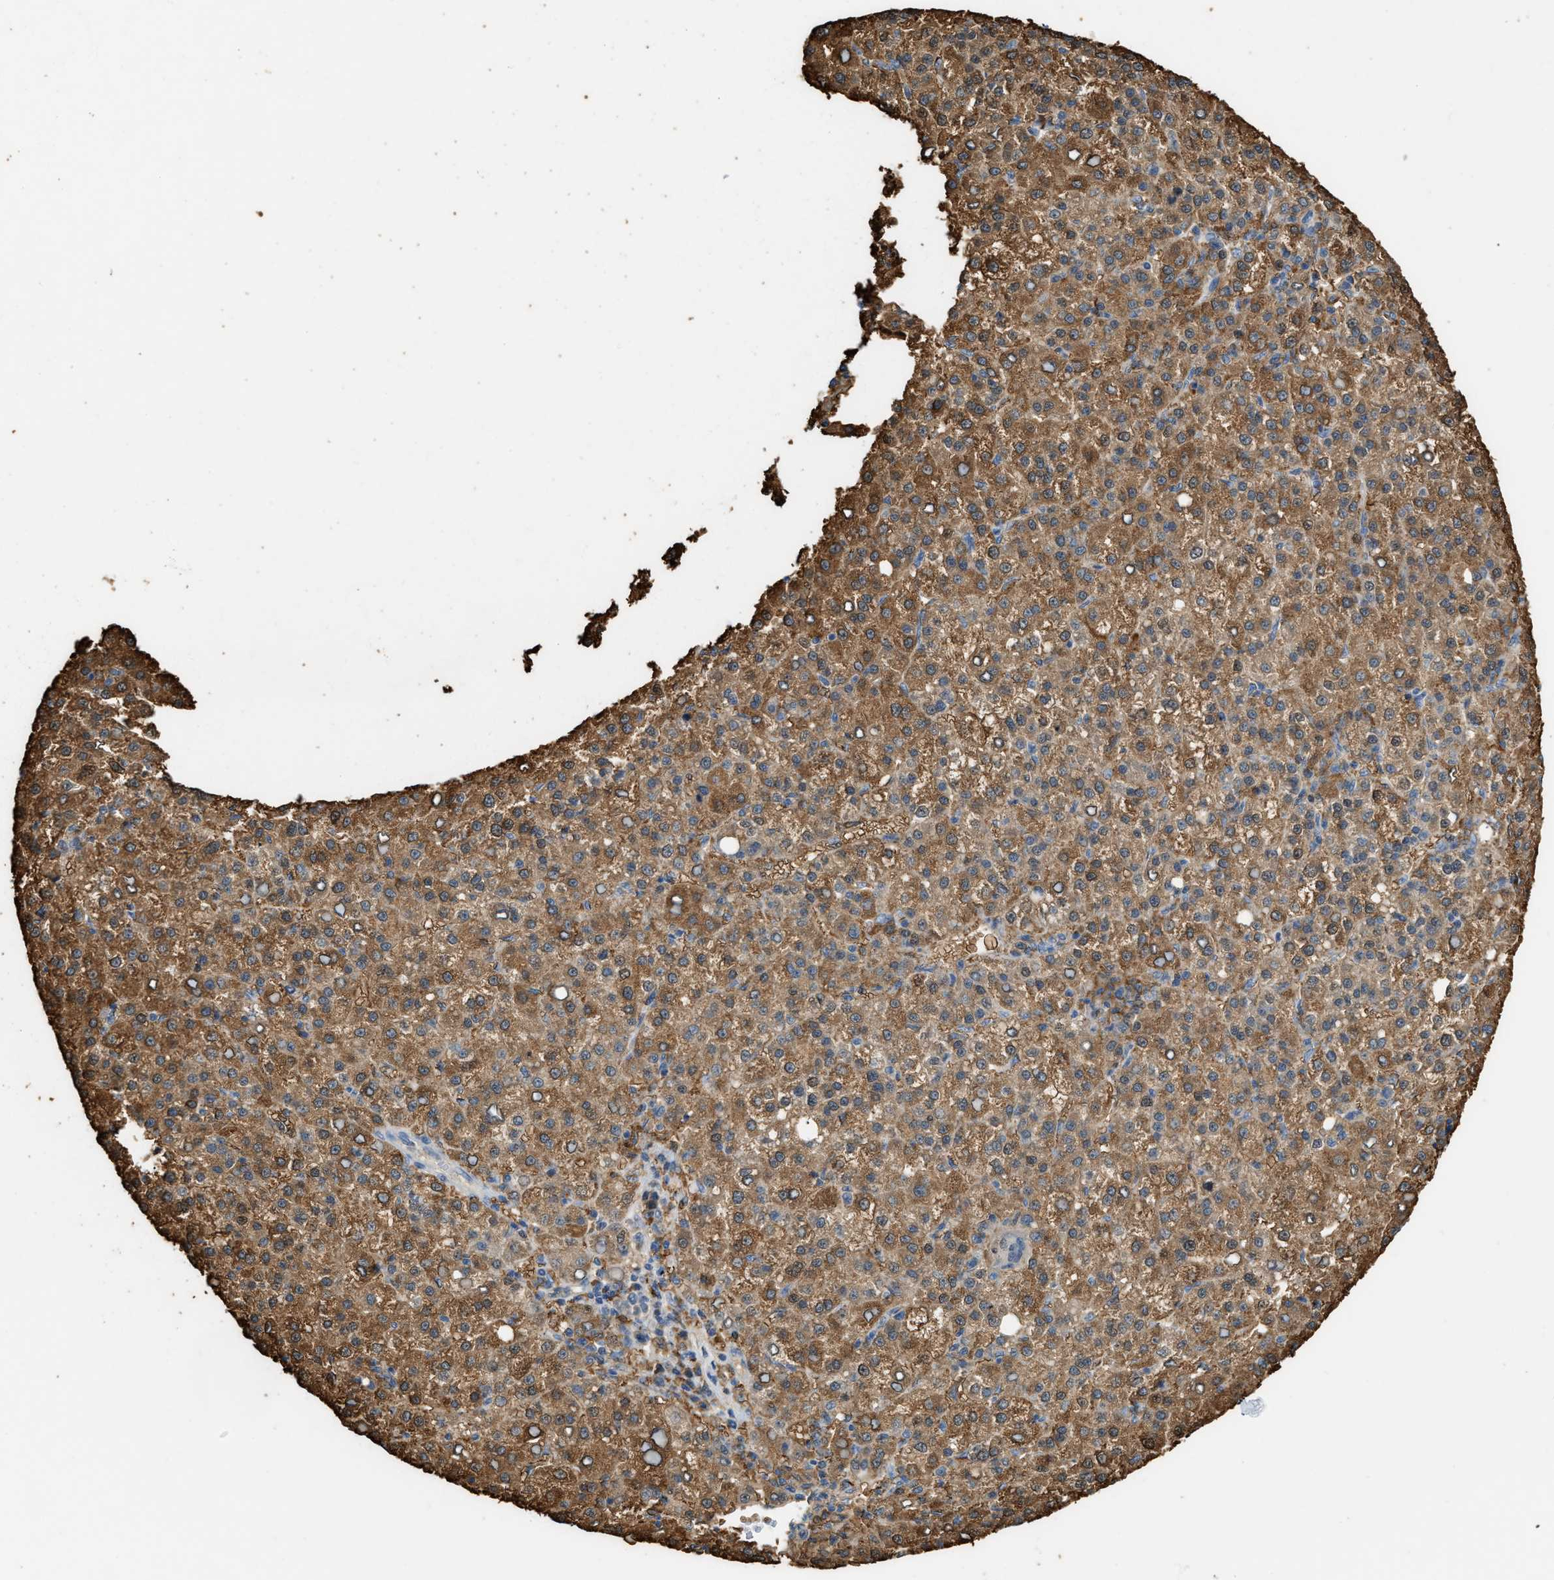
{"staining": {"intensity": "moderate", "quantity": ">75%", "location": "cytoplasmic/membranous"}, "tissue": "liver cancer", "cell_type": "Tumor cells", "image_type": "cancer", "snomed": [{"axis": "morphology", "description": "Carcinoma, Hepatocellular, NOS"}, {"axis": "topography", "description": "Liver"}], "caption": "About >75% of tumor cells in human hepatocellular carcinoma (liver) demonstrate moderate cytoplasmic/membranous protein positivity as visualized by brown immunohistochemical staining.", "gene": "GCN1", "patient": {"sex": "female", "age": 58}}